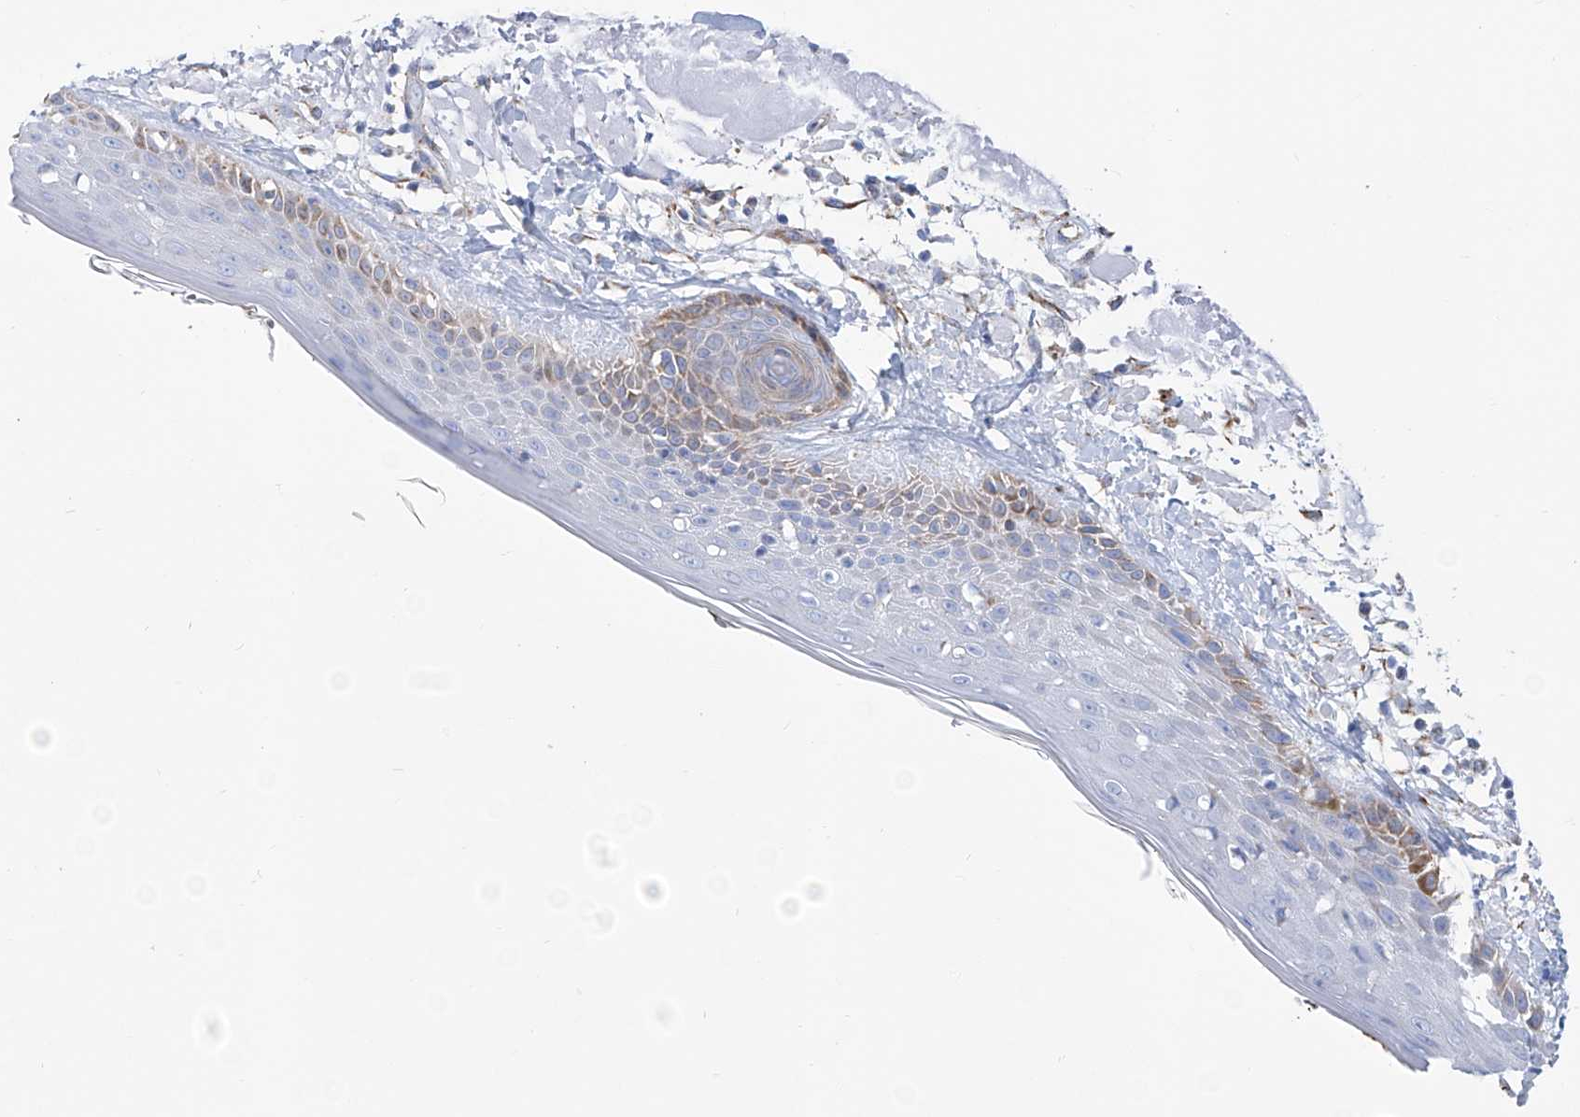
{"staining": {"intensity": "moderate", "quantity": ">75%", "location": "cytoplasmic/membranous"}, "tissue": "skin", "cell_type": "Fibroblasts", "image_type": "normal", "snomed": [{"axis": "morphology", "description": "Normal tissue, NOS"}, {"axis": "topography", "description": "Skin"}, {"axis": "topography", "description": "Skeletal muscle"}], "caption": "Protein analysis of benign skin demonstrates moderate cytoplasmic/membranous staining in about >75% of fibroblasts. The protein is shown in brown color, while the nuclei are stained blue.", "gene": "ALDH6A1", "patient": {"sex": "male", "age": 83}}